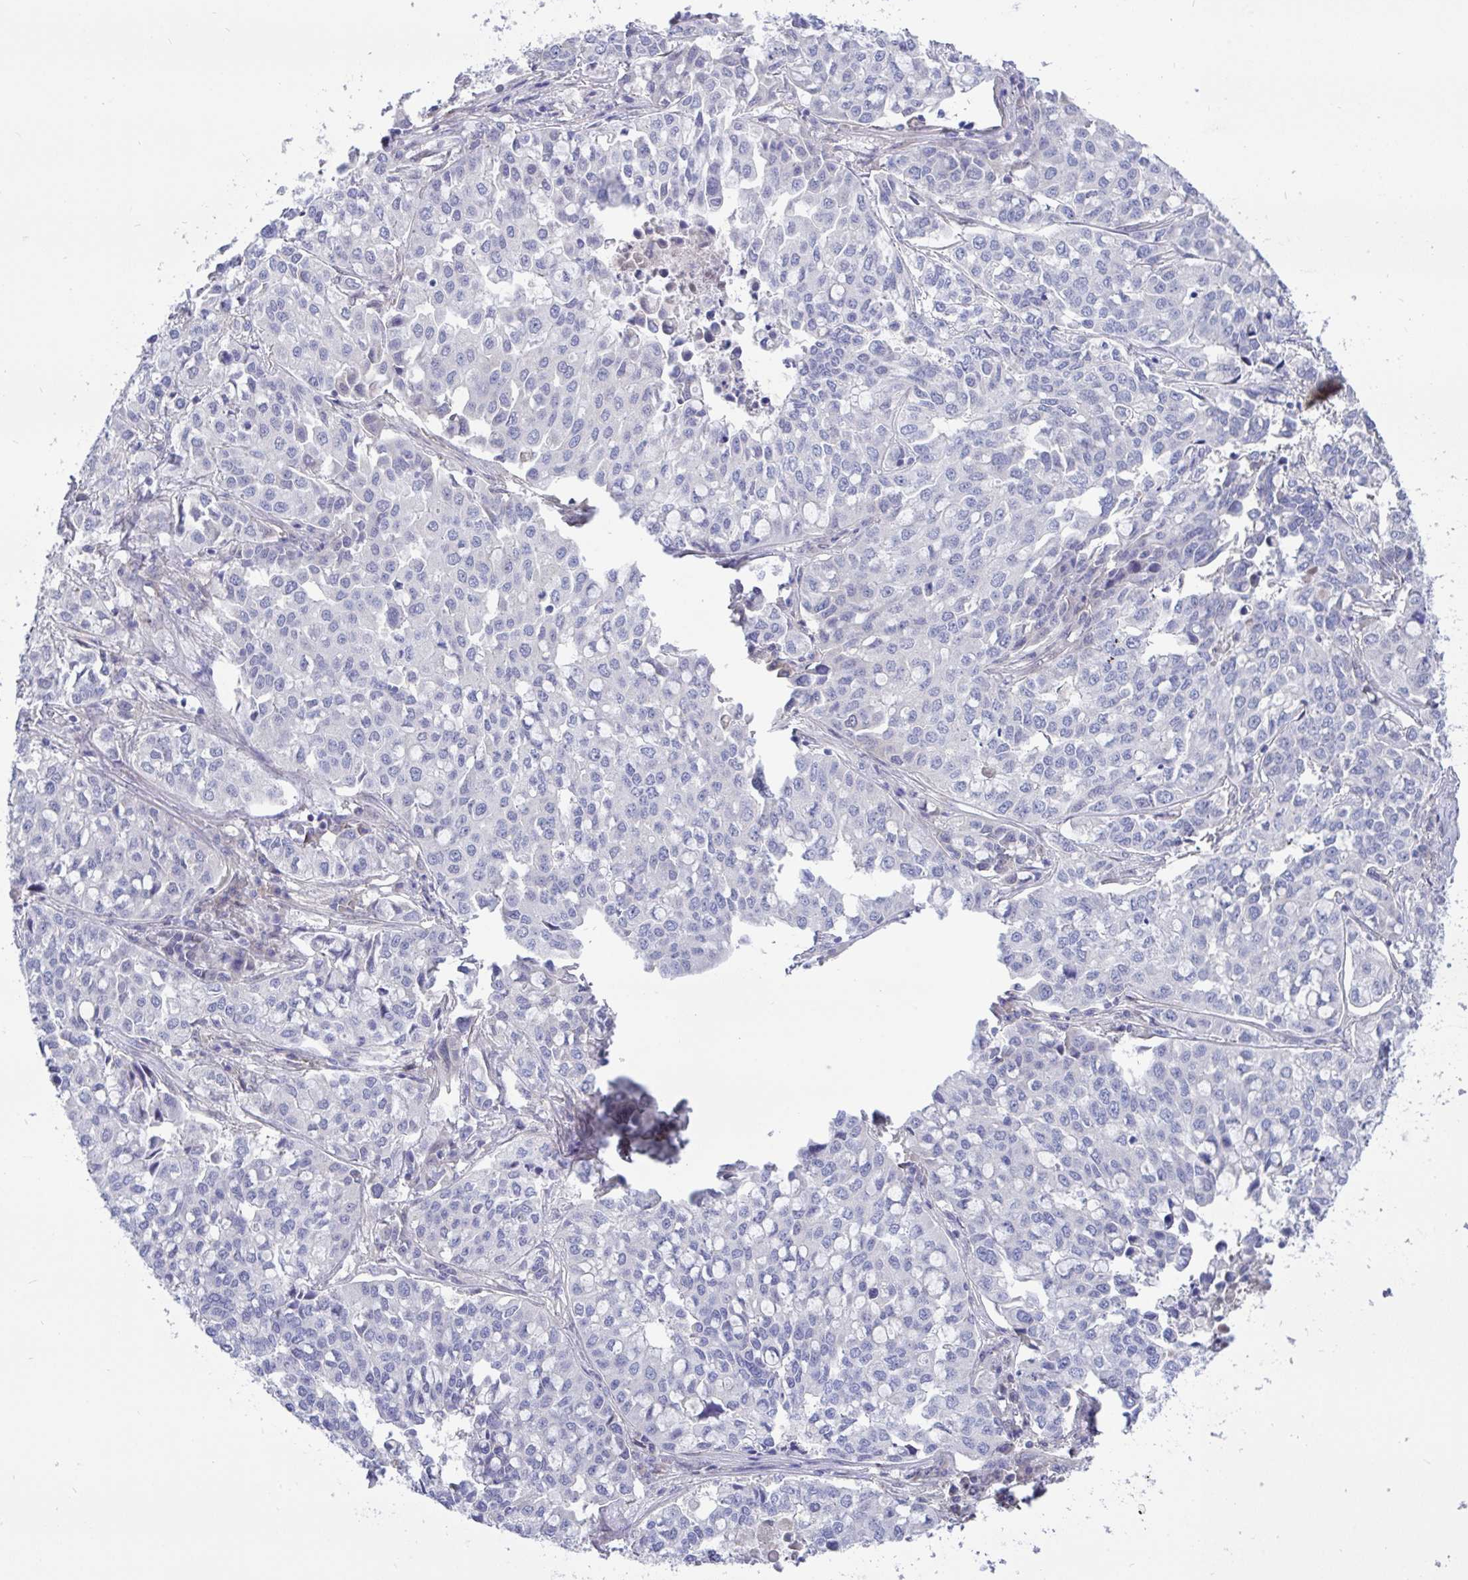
{"staining": {"intensity": "negative", "quantity": "none", "location": "none"}, "tissue": "lung cancer", "cell_type": "Tumor cells", "image_type": "cancer", "snomed": [{"axis": "morphology", "description": "Adenocarcinoma, NOS"}, {"axis": "morphology", "description": "Adenocarcinoma, metastatic, NOS"}, {"axis": "topography", "description": "Lymph node"}, {"axis": "topography", "description": "Lung"}], "caption": "This histopathology image is of lung adenocarcinoma stained with IHC to label a protein in brown with the nuclei are counter-stained blue. There is no positivity in tumor cells. The staining was performed using DAB (3,3'-diaminobenzidine) to visualize the protein expression in brown, while the nuclei were stained in blue with hematoxylin (Magnification: 20x).", "gene": "L3HYPDH", "patient": {"sex": "female", "age": 65}}